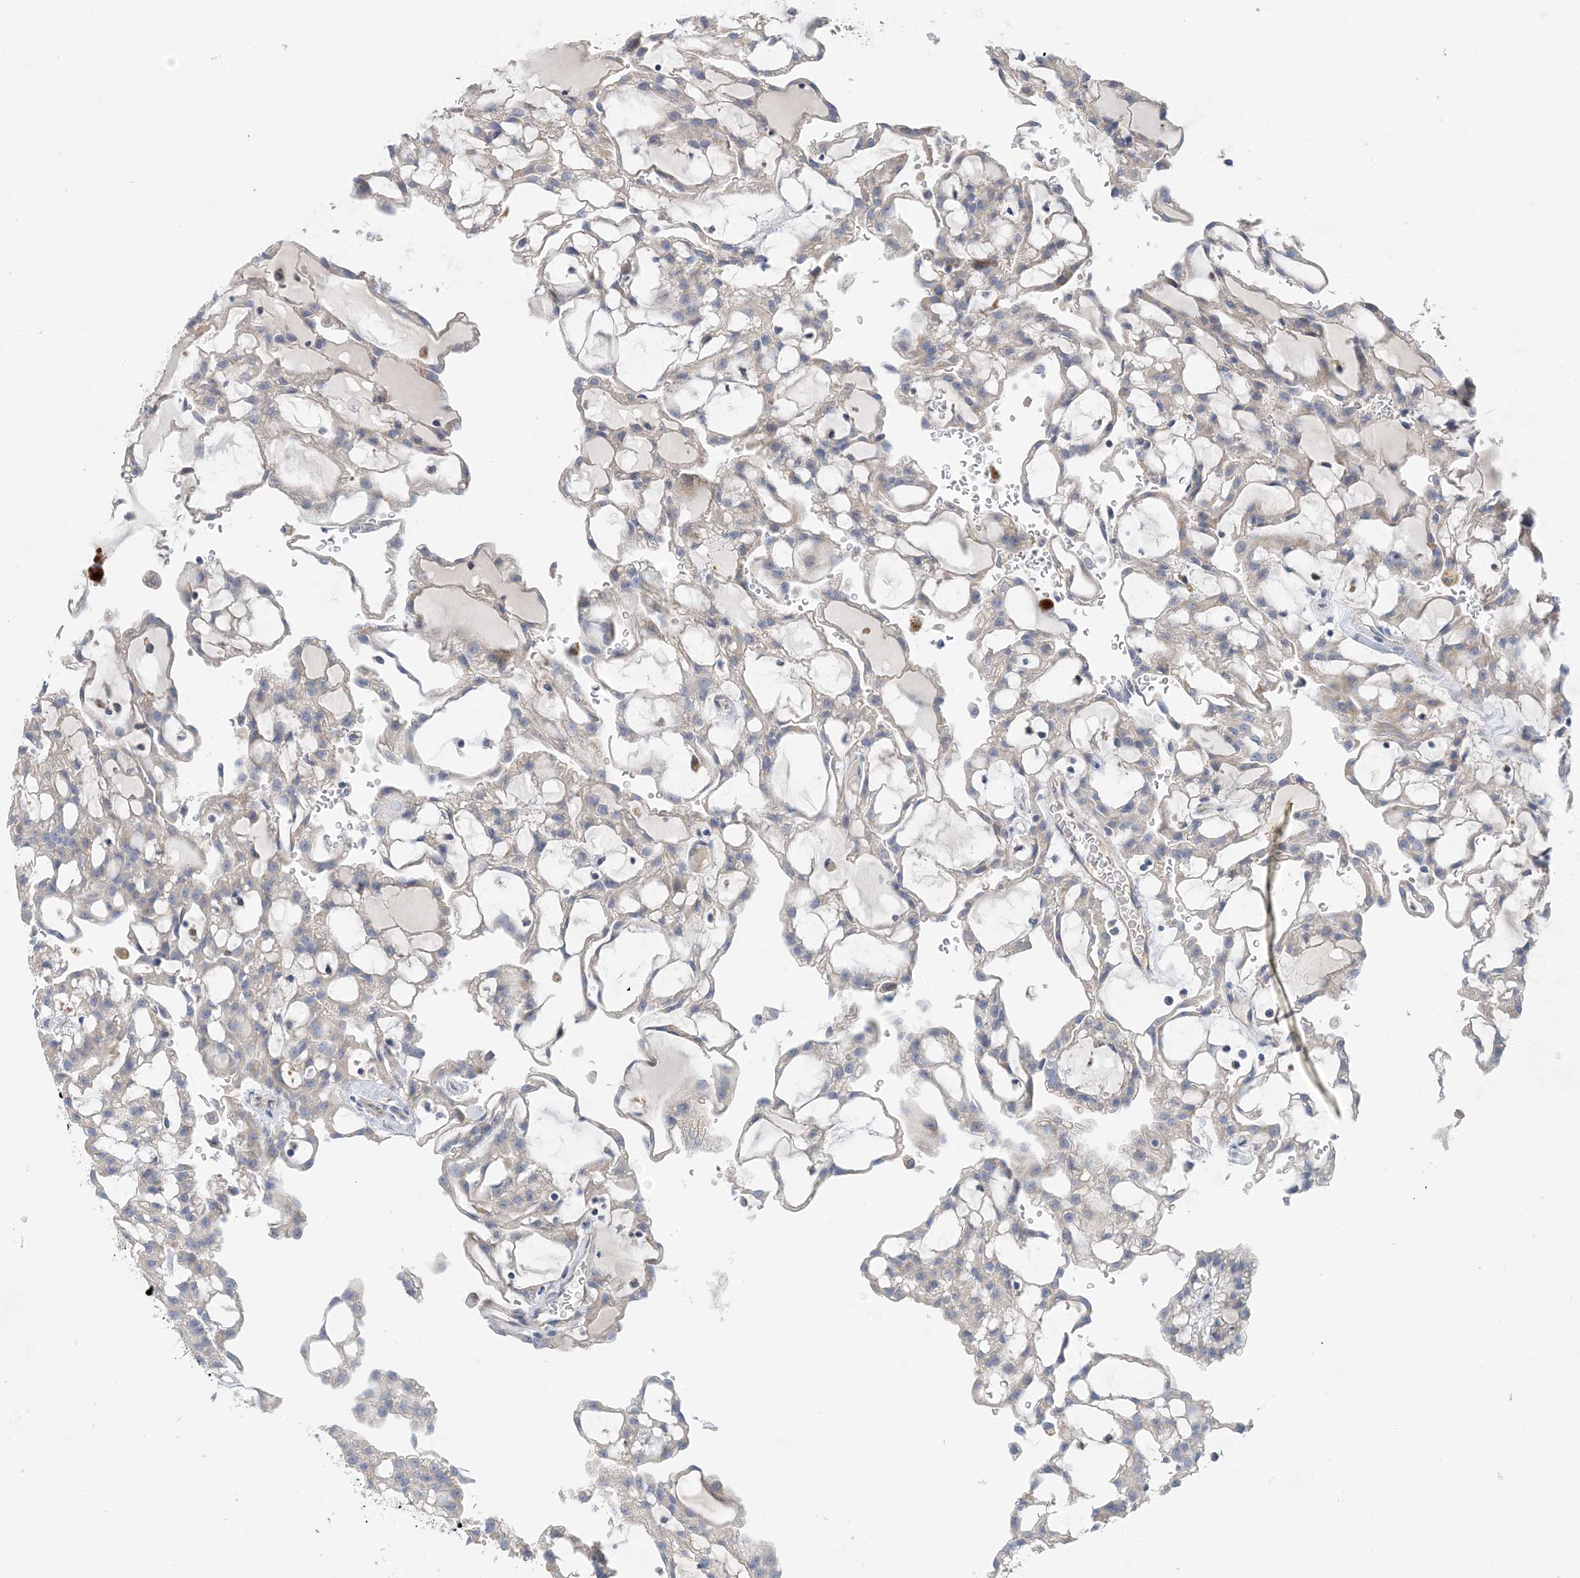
{"staining": {"intensity": "negative", "quantity": "none", "location": "none"}, "tissue": "renal cancer", "cell_type": "Tumor cells", "image_type": "cancer", "snomed": [{"axis": "morphology", "description": "Adenocarcinoma, NOS"}, {"axis": "topography", "description": "Kidney"}], "caption": "Tumor cells show no significant protein positivity in adenocarcinoma (renal). (DAB (3,3'-diaminobenzidine) IHC visualized using brightfield microscopy, high magnification).", "gene": "ZCCHC18", "patient": {"sex": "male", "age": 63}}